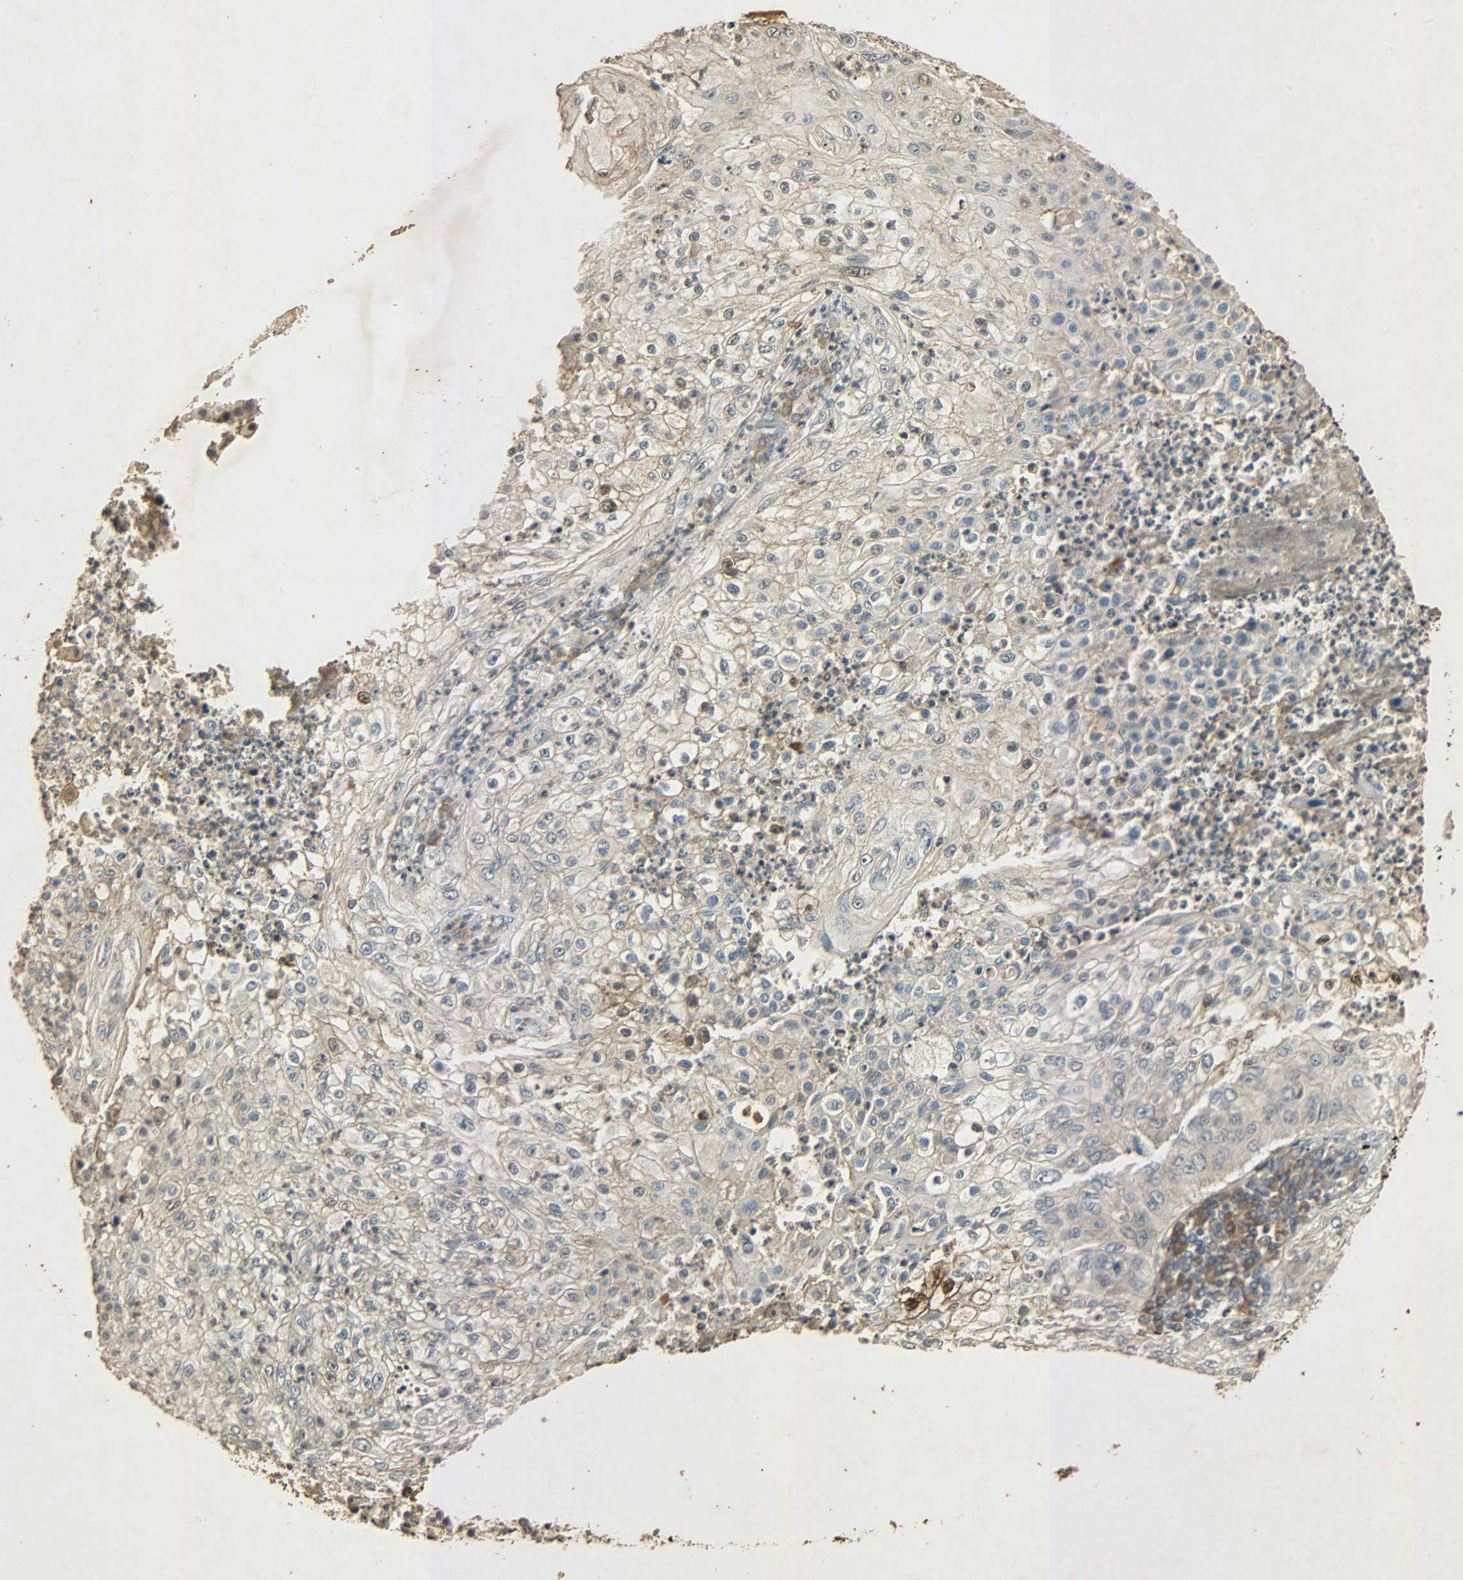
{"staining": {"intensity": "weak", "quantity": ">75%", "location": "cytoplasmic/membranous"}, "tissue": "lung cancer", "cell_type": "Tumor cells", "image_type": "cancer", "snomed": [{"axis": "morphology", "description": "Inflammation, NOS"}, {"axis": "morphology", "description": "Squamous cell carcinoma, NOS"}, {"axis": "topography", "description": "Lymph node"}, {"axis": "topography", "description": "Soft tissue"}, {"axis": "topography", "description": "Lung"}], "caption": "An image of lung squamous cell carcinoma stained for a protein reveals weak cytoplasmic/membranous brown staining in tumor cells.", "gene": "ATP2B1", "patient": {"sex": "male", "age": 66}}